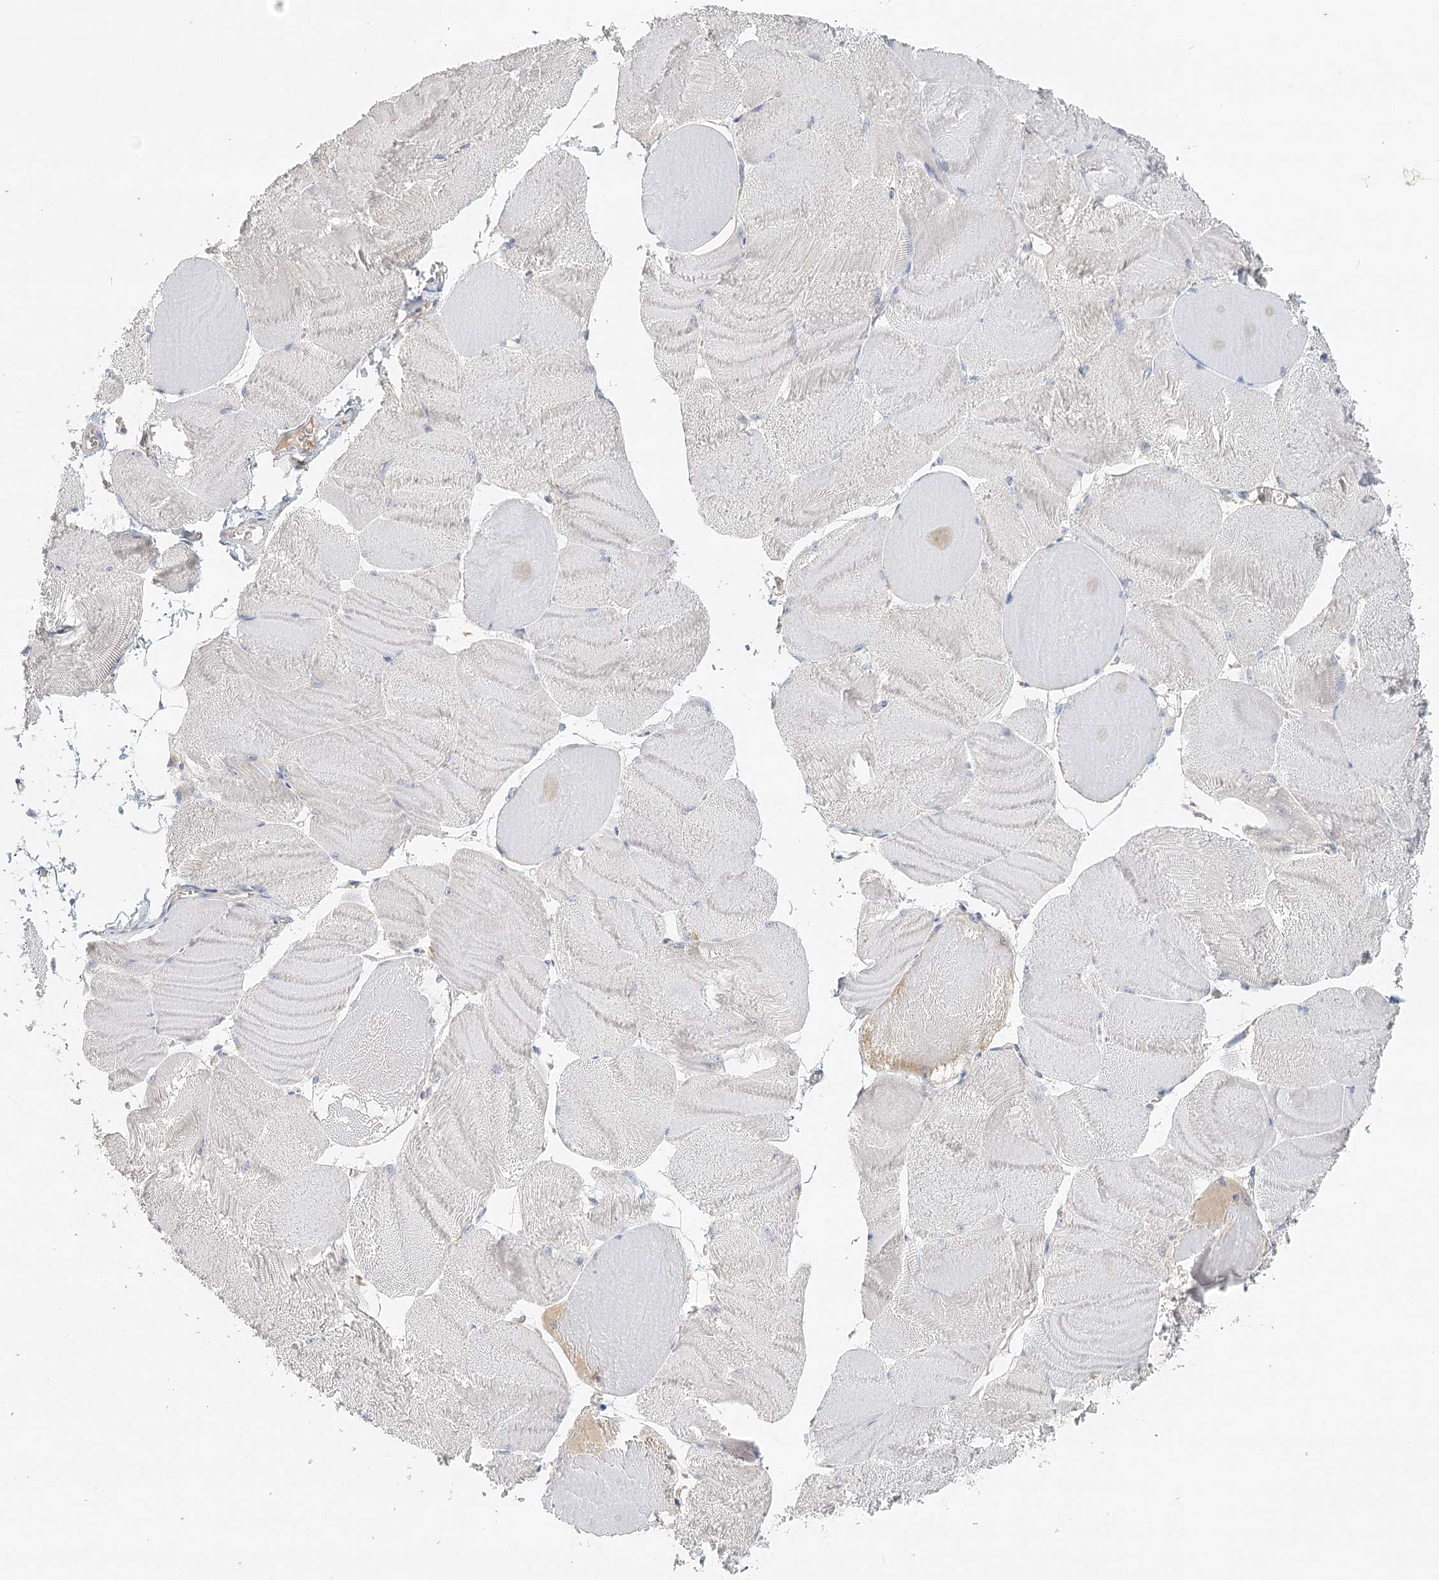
{"staining": {"intensity": "negative", "quantity": "none", "location": "none"}, "tissue": "skeletal muscle", "cell_type": "Myocytes", "image_type": "normal", "snomed": [{"axis": "morphology", "description": "Normal tissue, NOS"}, {"axis": "morphology", "description": "Basal cell carcinoma"}, {"axis": "topography", "description": "Skeletal muscle"}], "caption": "High power microscopy image of an immunohistochemistry (IHC) histopathology image of normal skeletal muscle, revealing no significant staining in myocytes.", "gene": "VSIG1", "patient": {"sex": "female", "age": 64}}